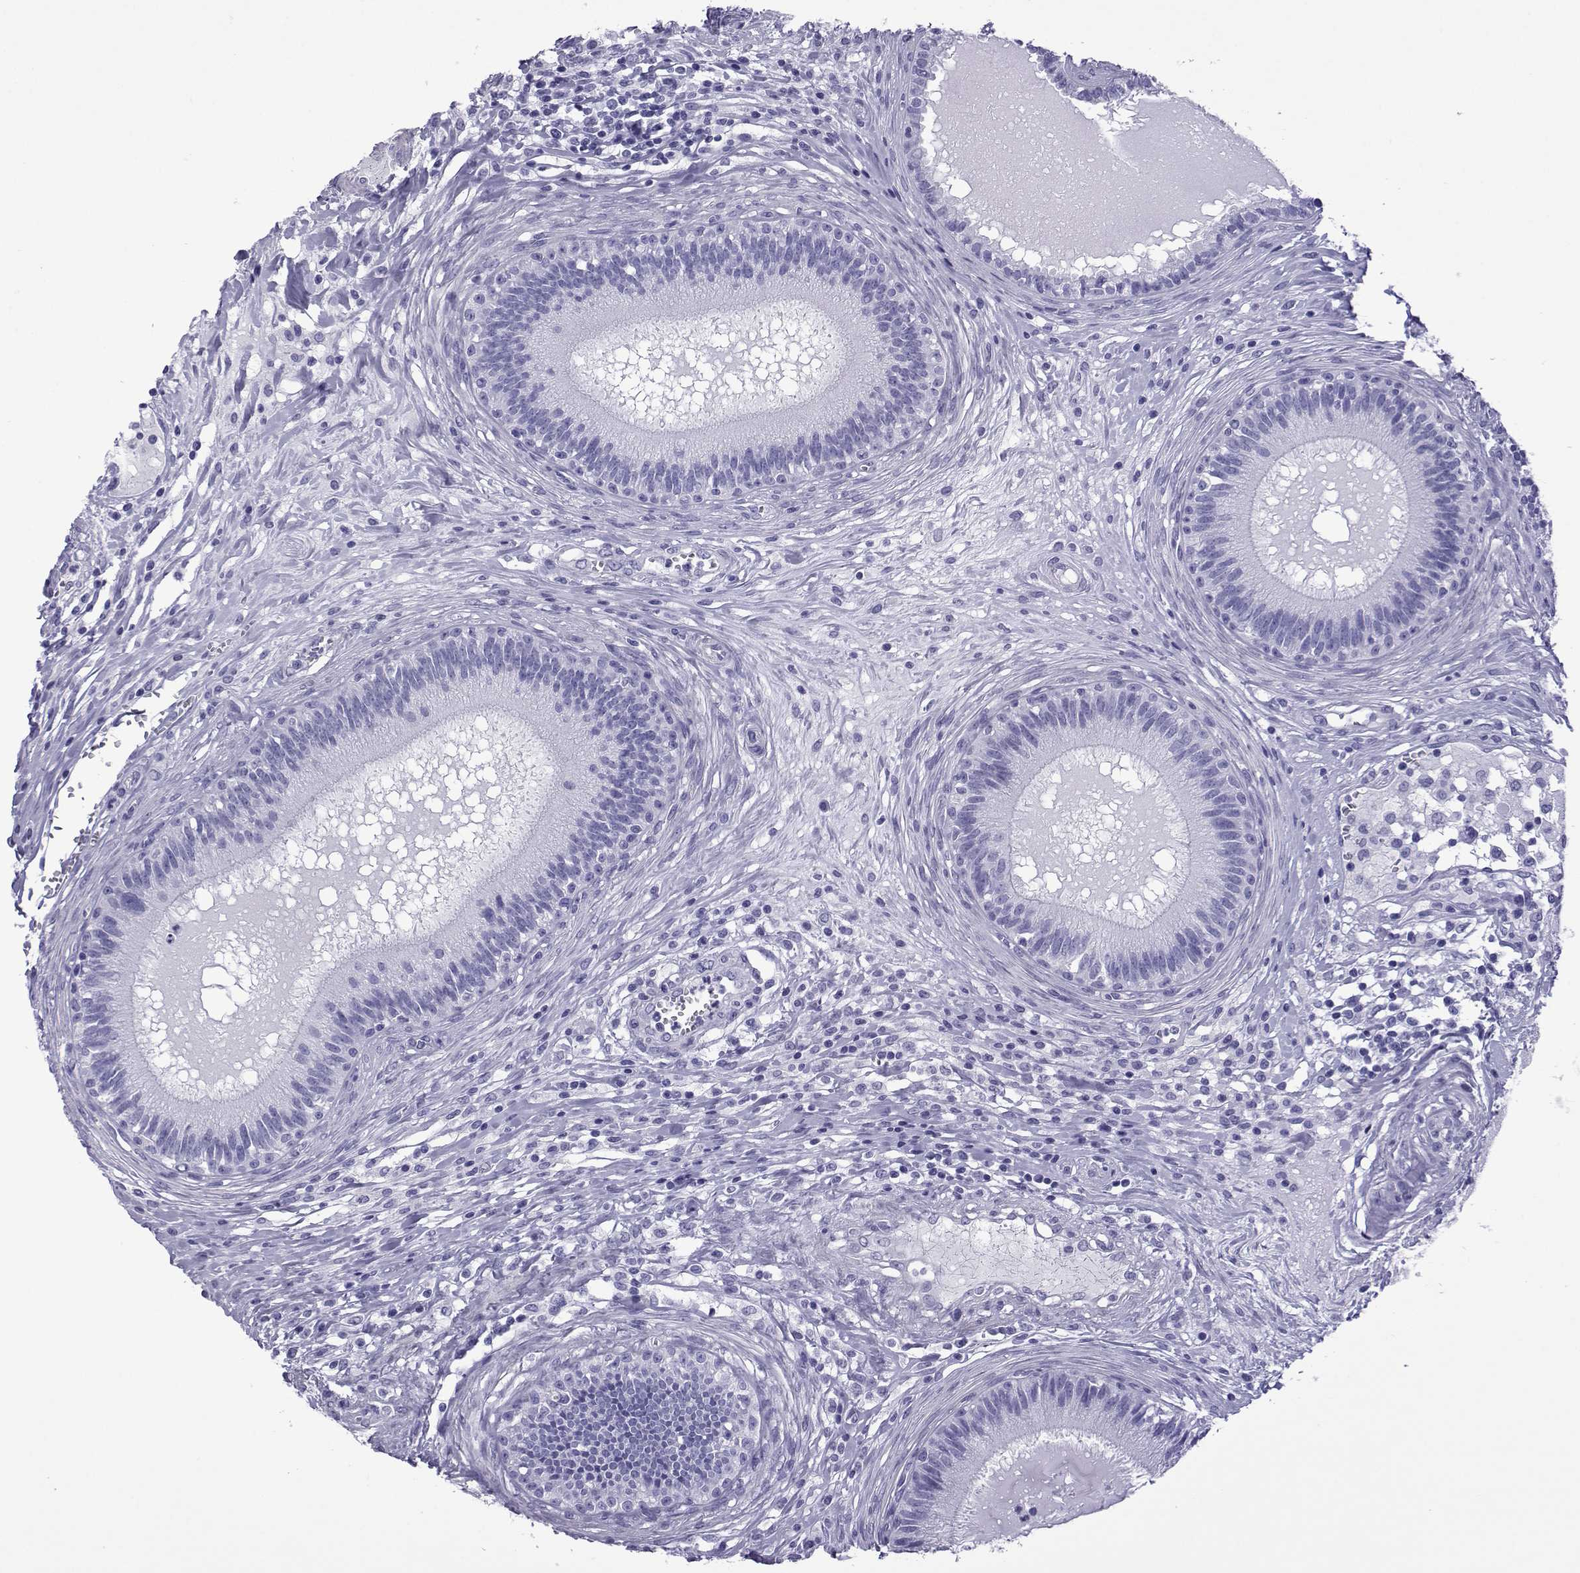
{"staining": {"intensity": "negative", "quantity": "none", "location": "none"}, "tissue": "epididymis", "cell_type": "Glandular cells", "image_type": "normal", "snomed": [{"axis": "morphology", "description": "Normal tissue, NOS"}, {"axis": "topography", "description": "Epididymis"}], "caption": "Photomicrograph shows no protein staining in glandular cells of benign epididymis. (Stains: DAB (3,3'-diaminobenzidine) immunohistochemistry (IHC) with hematoxylin counter stain, Microscopy: brightfield microscopy at high magnification).", "gene": "SPANXA1", "patient": {"sex": "male", "age": 27}}